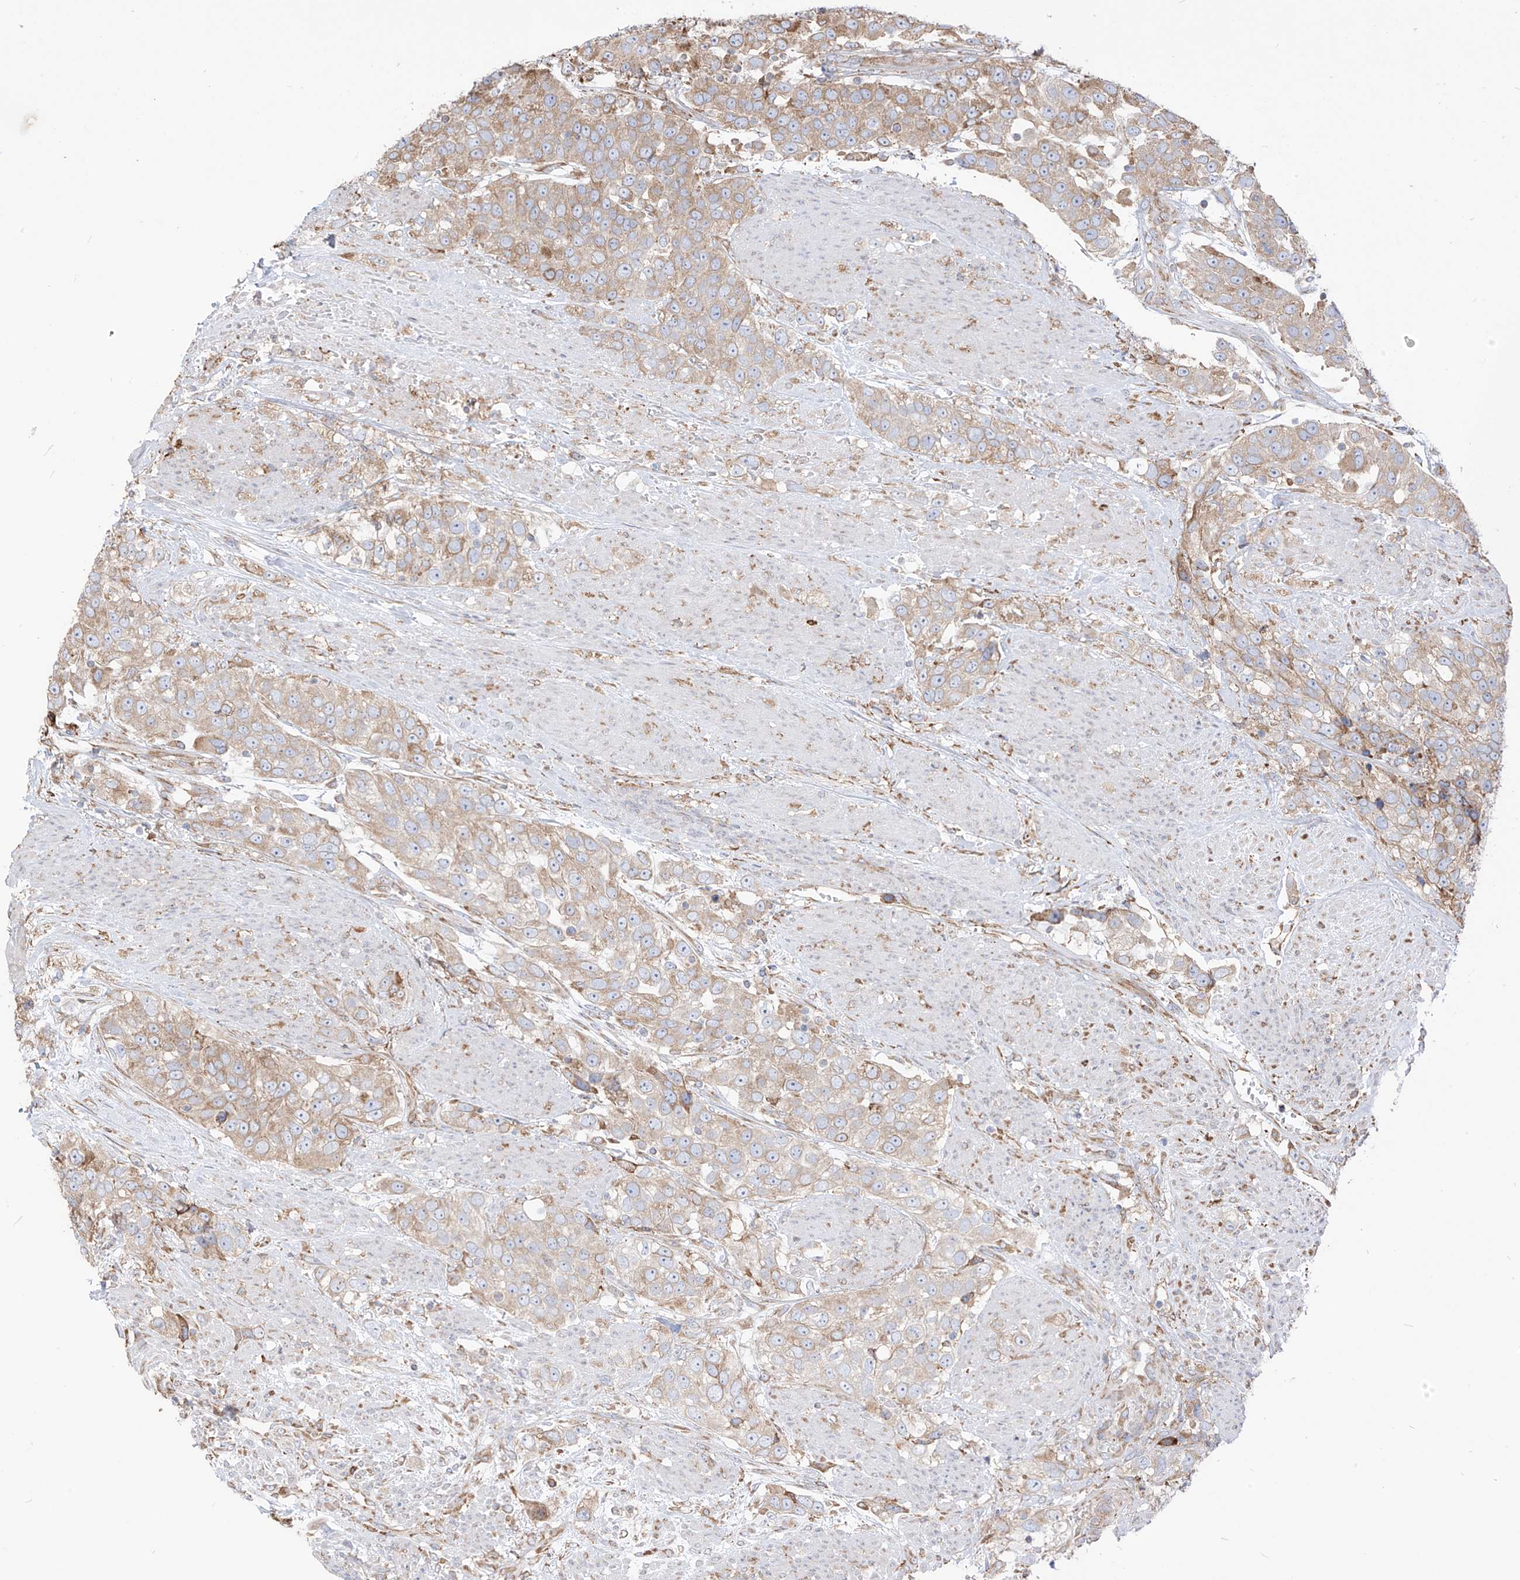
{"staining": {"intensity": "moderate", "quantity": "25%-75%", "location": "cytoplasmic/membranous"}, "tissue": "urothelial cancer", "cell_type": "Tumor cells", "image_type": "cancer", "snomed": [{"axis": "morphology", "description": "Urothelial carcinoma, High grade"}, {"axis": "topography", "description": "Urinary bladder"}], "caption": "An immunohistochemistry (IHC) histopathology image of neoplastic tissue is shown. Protein staining in brown highlights moderate cytoplasmic/membranous positivity in urothelial cancer within tumor cells. (Stains: DAB (3,3'-diaminobenzidine) in brown, nuclei in blue, Microscopy: brightfield microscopy at high magnification).", "gene": "PDIA6", "patient": {"sex": "female", "age": 80}}